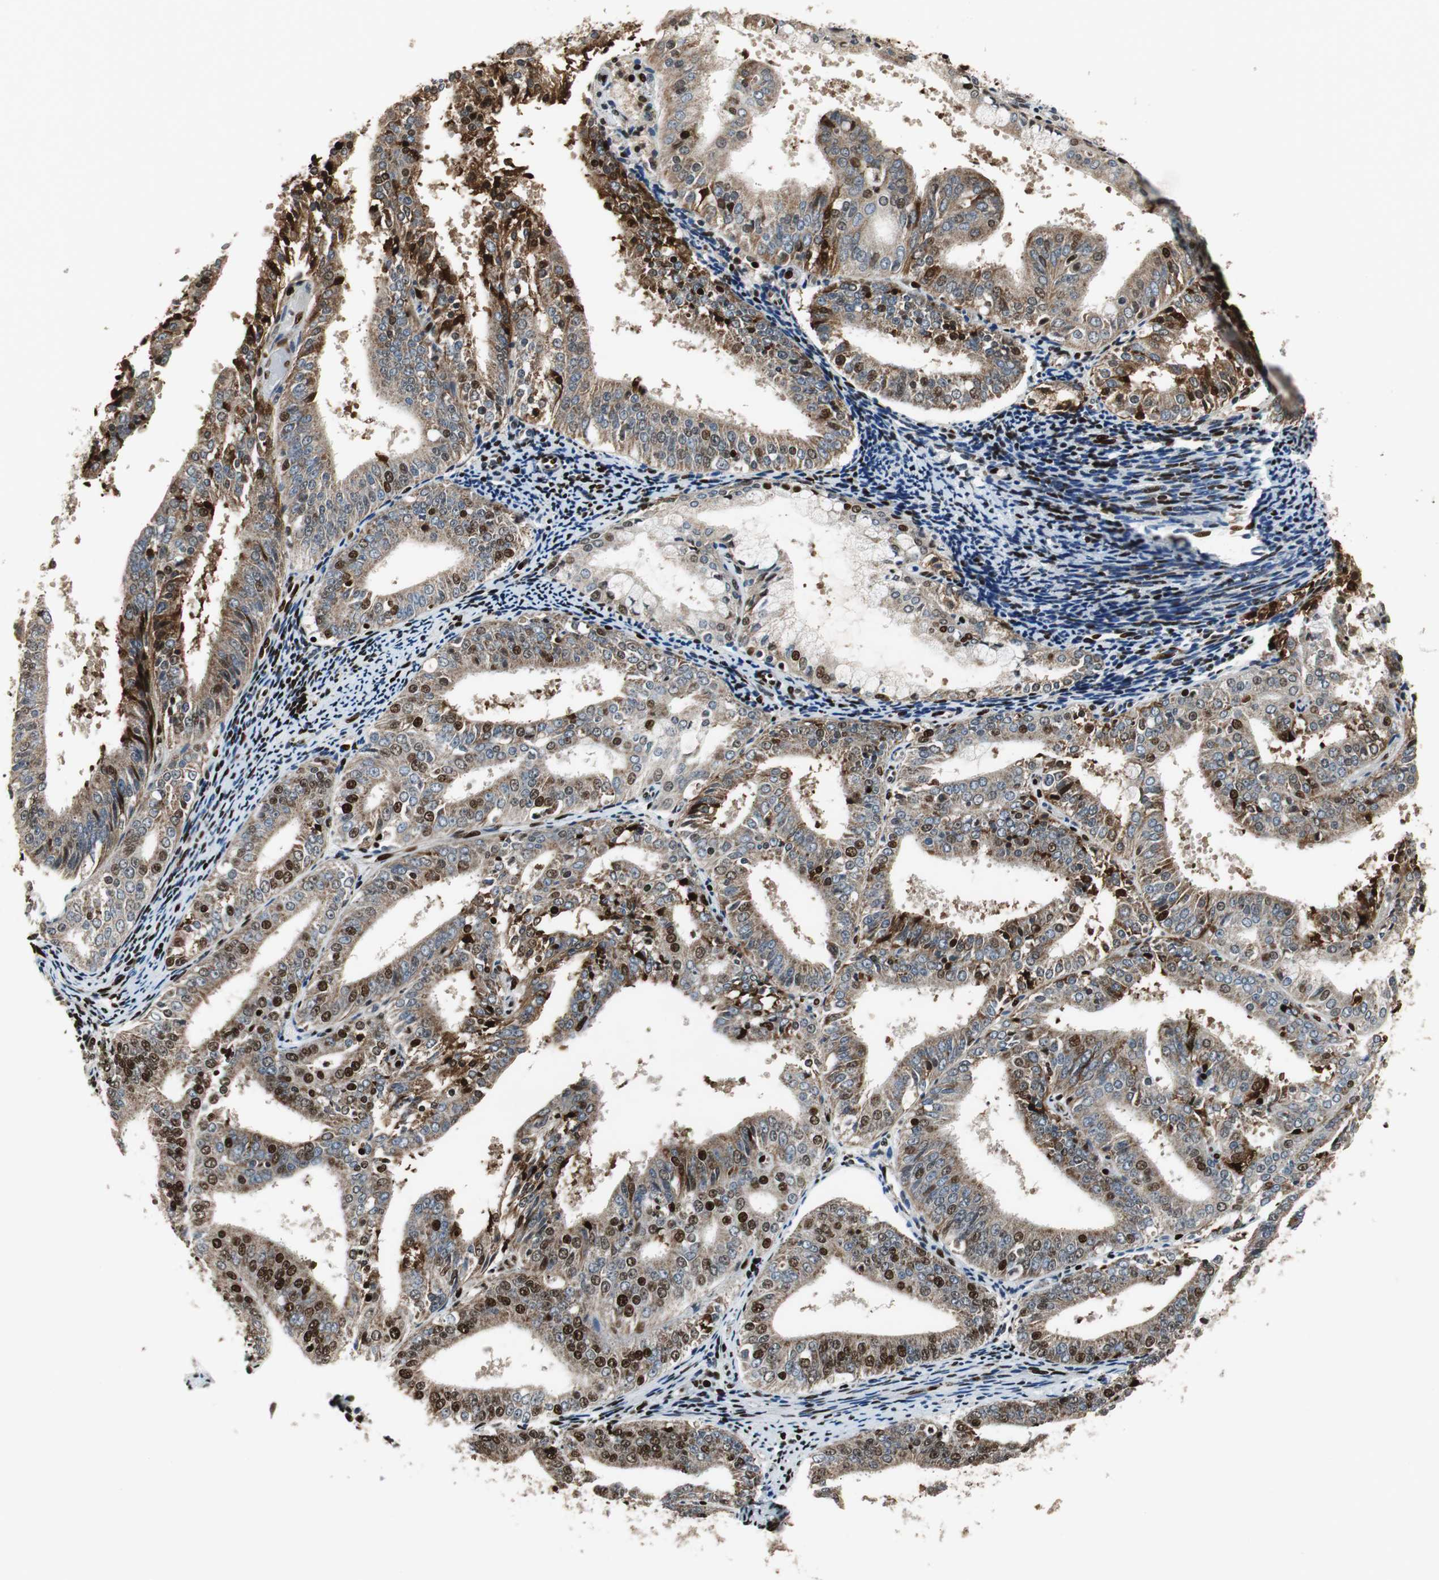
{"staining": {"intensity": "moderate", "quantity": "<25%", "location": "nuclear"}, "tissue": "endometrial cancer", "cell_type": "Tumor cells", "image_type": "cancer", "snomed": [{"axis": "morphology", "description": "Adenocarcinoma, NOS"}, {"axis": "topography", "description": "Endometrium"}], "caption": "The photomicrograph displays a brown stain indicating the presence of a protein in the nuclear of tumor cells in endometrial cancer.", "gene": "HDAC1", "patient": {"sex": "female", "age": 63}}